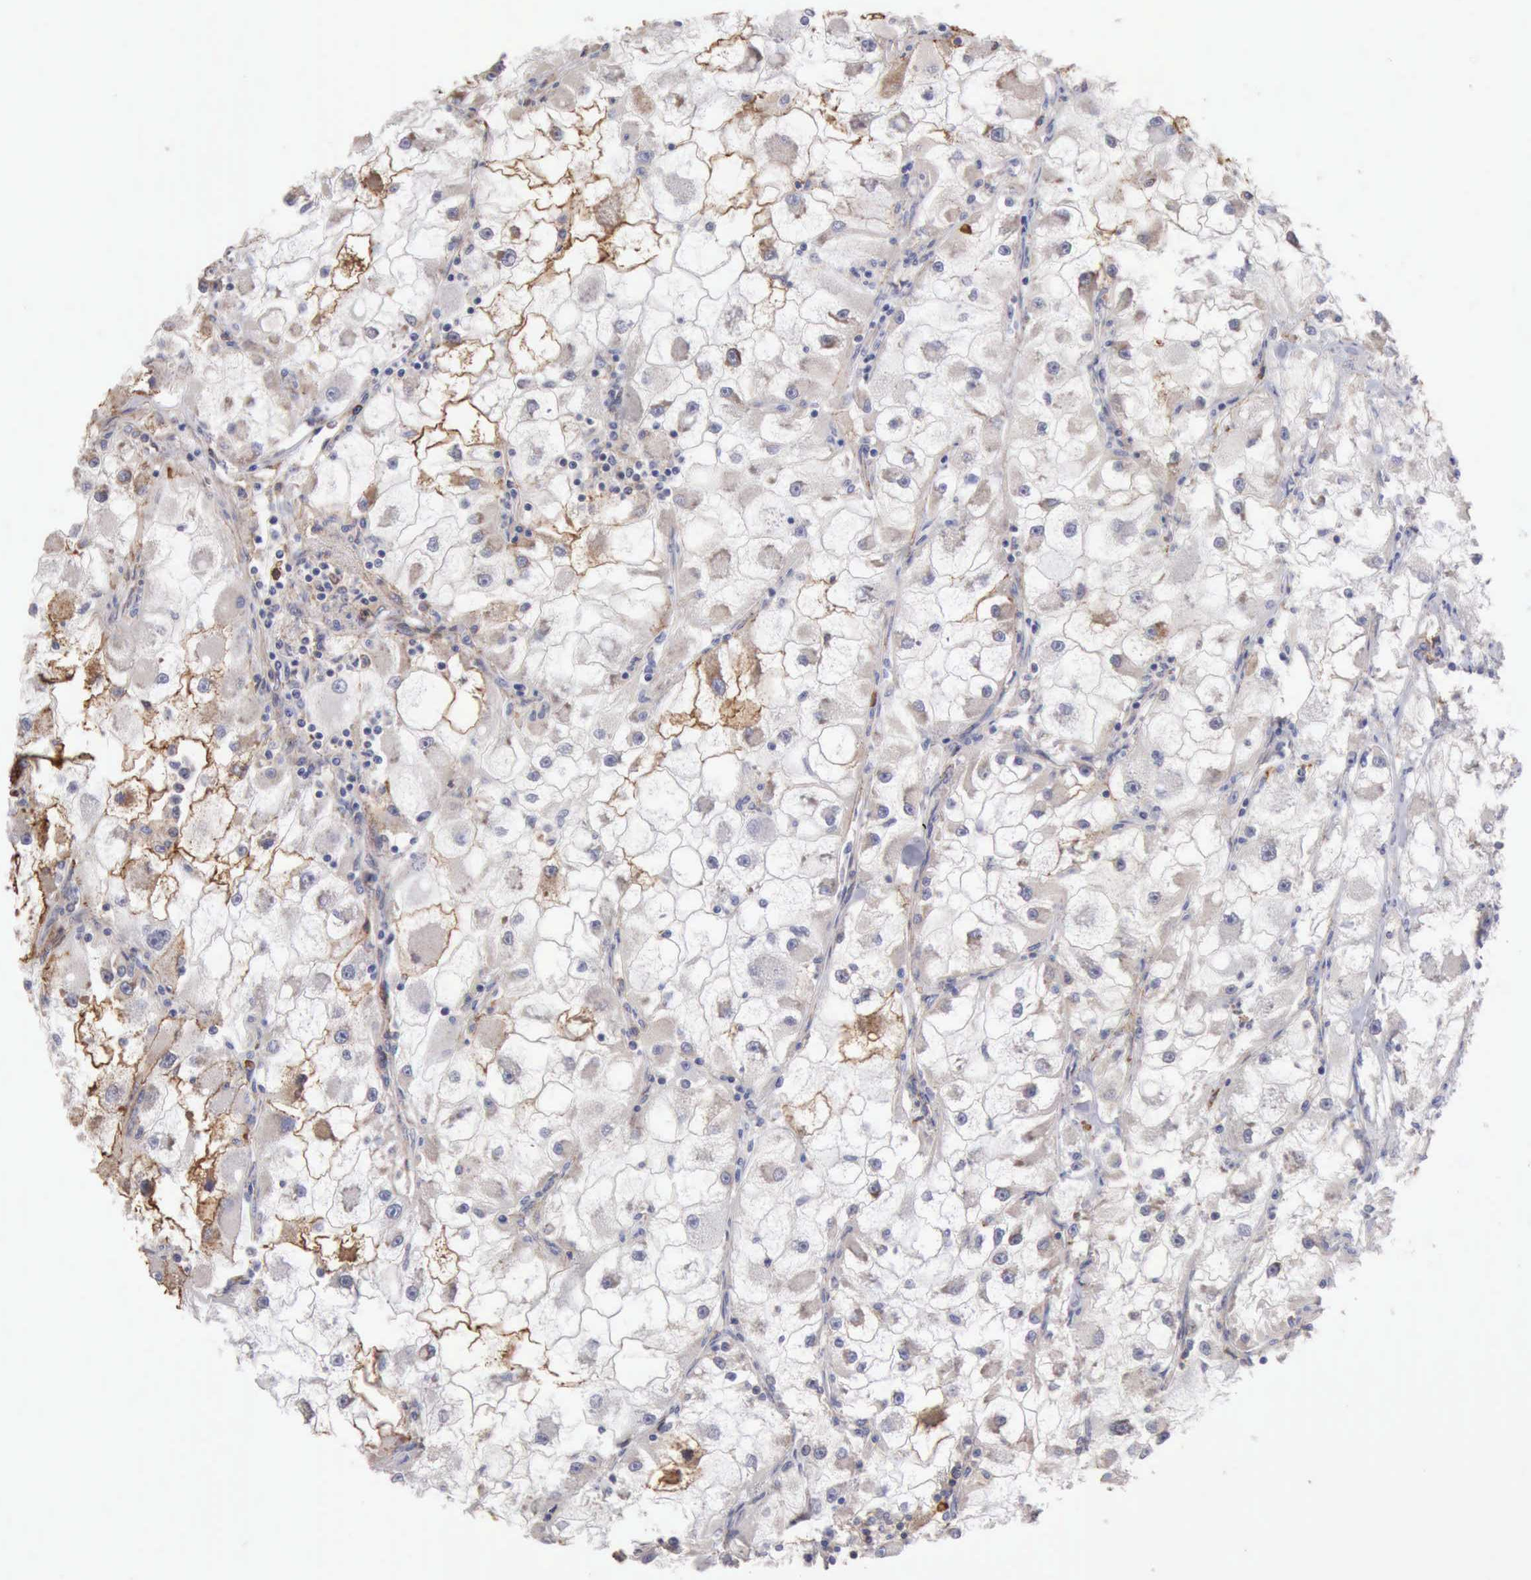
{"staining": {"intensity": "negative", "quantity": "none", "location": "none"}, "tissue": "renal cancer", "cell_type": "Tumor cells", "image_type": "cancer", "snomed": [{"axis": "morphology", "description": "Adenocarcinoma, NOS"}, {"axis": "topography", "description": "Kidney"}], "caption": "There is no significant expression in tumor cells of renal adenocarcinoma.", "gene": "GPR101", "patient": {"sex": "female", "age": 73}}